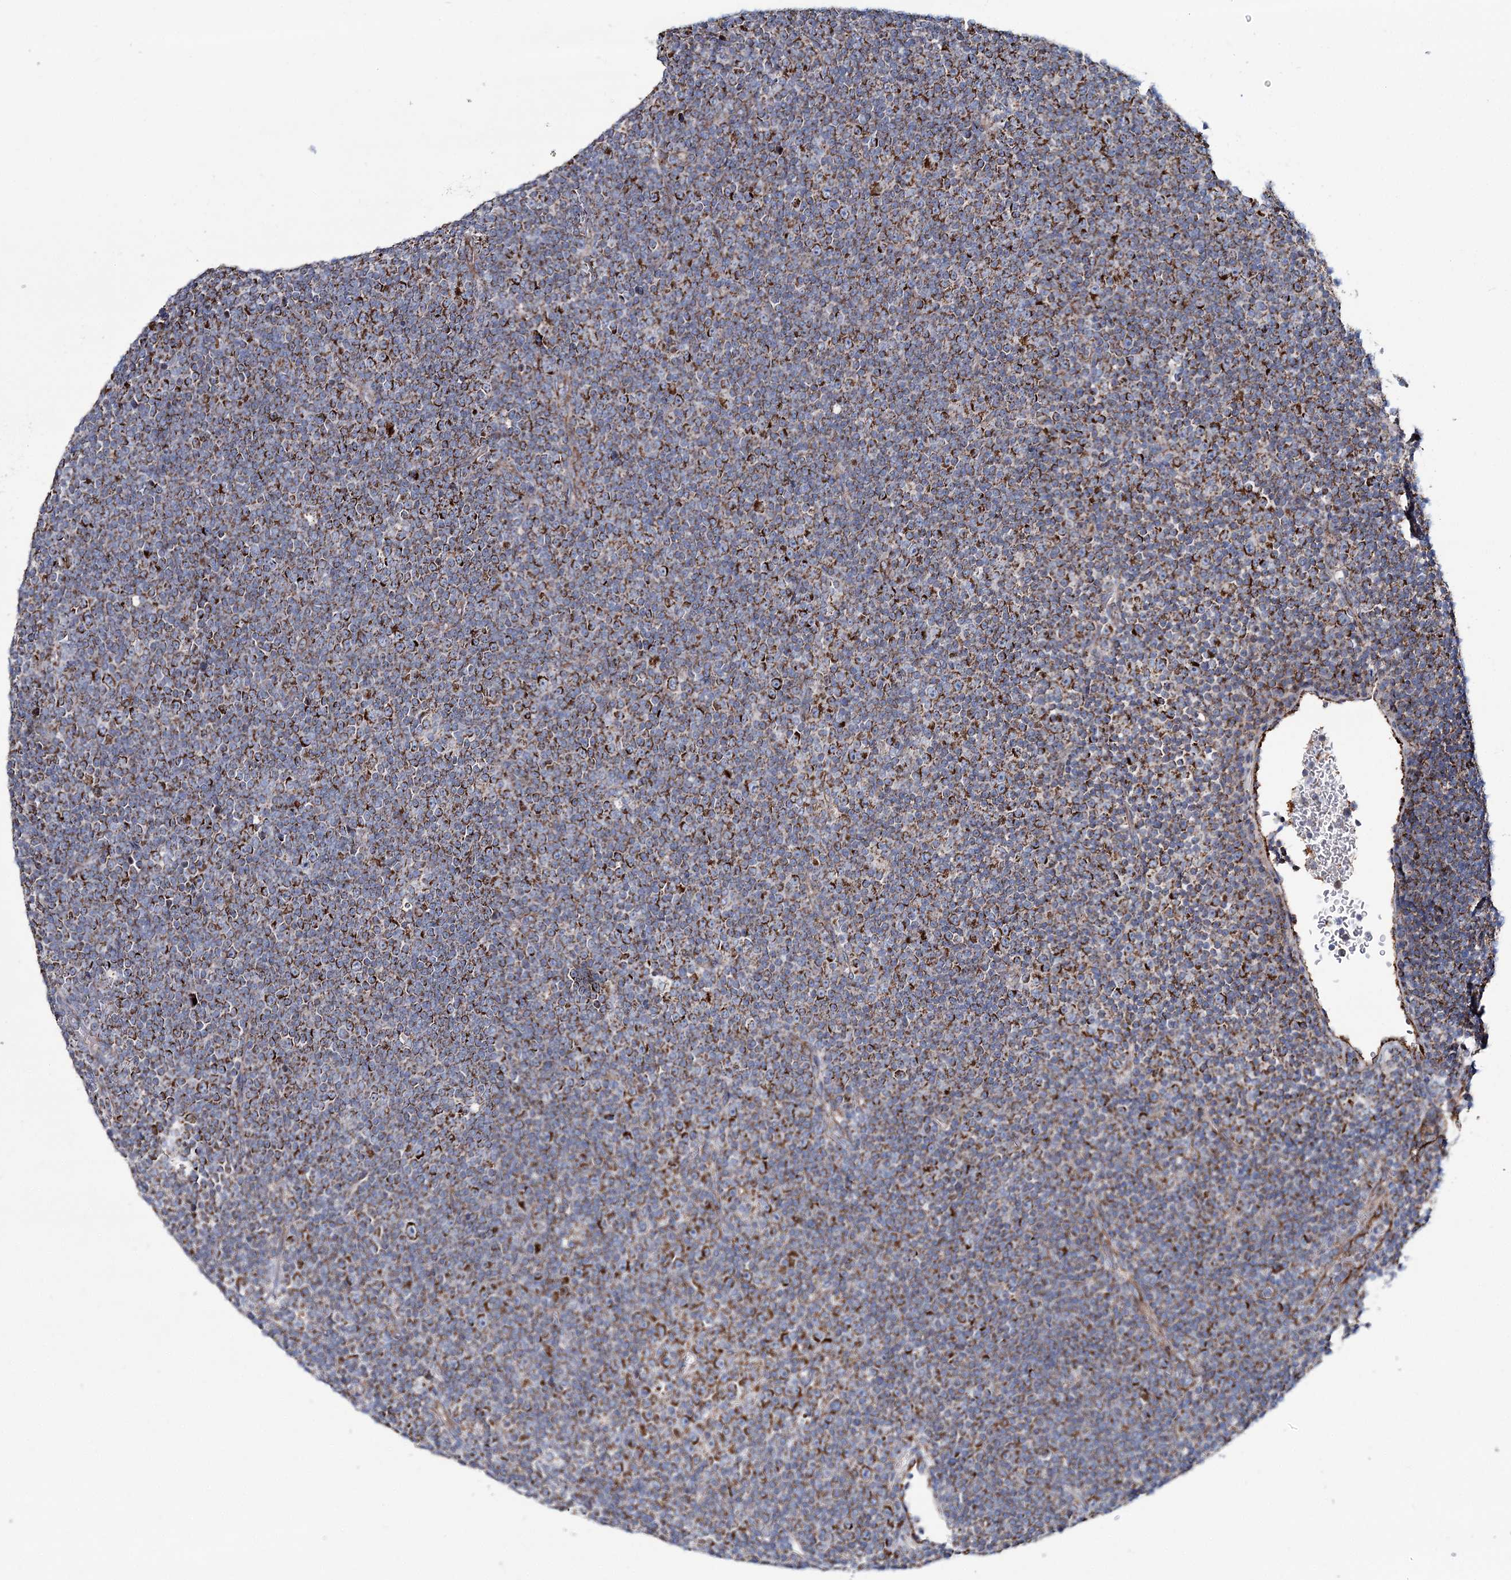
{"staining": {"intensity": "moderate", "quantity": ">75%", "location": "cytoplasmic/membranous"}, "tissue": "lymphoma", "cell_type": "Tumor cells", "image_type": "cancer", "snomed": [{"axis": "morphology", "description": "Malignant lymphoma, non-Hodgkin's type, Low grade"}, {"axis": "topography", "description": "Lymph node"}], "caption": "Moderate cytoplasmic/membranous protein staining is present in approximately >75% of tumor cells in malignant lymphoma, non-Hodgkin's type (low-grade).", "gene": "ARHGAP6", "patient": {"sex": "female", "age": 67}}